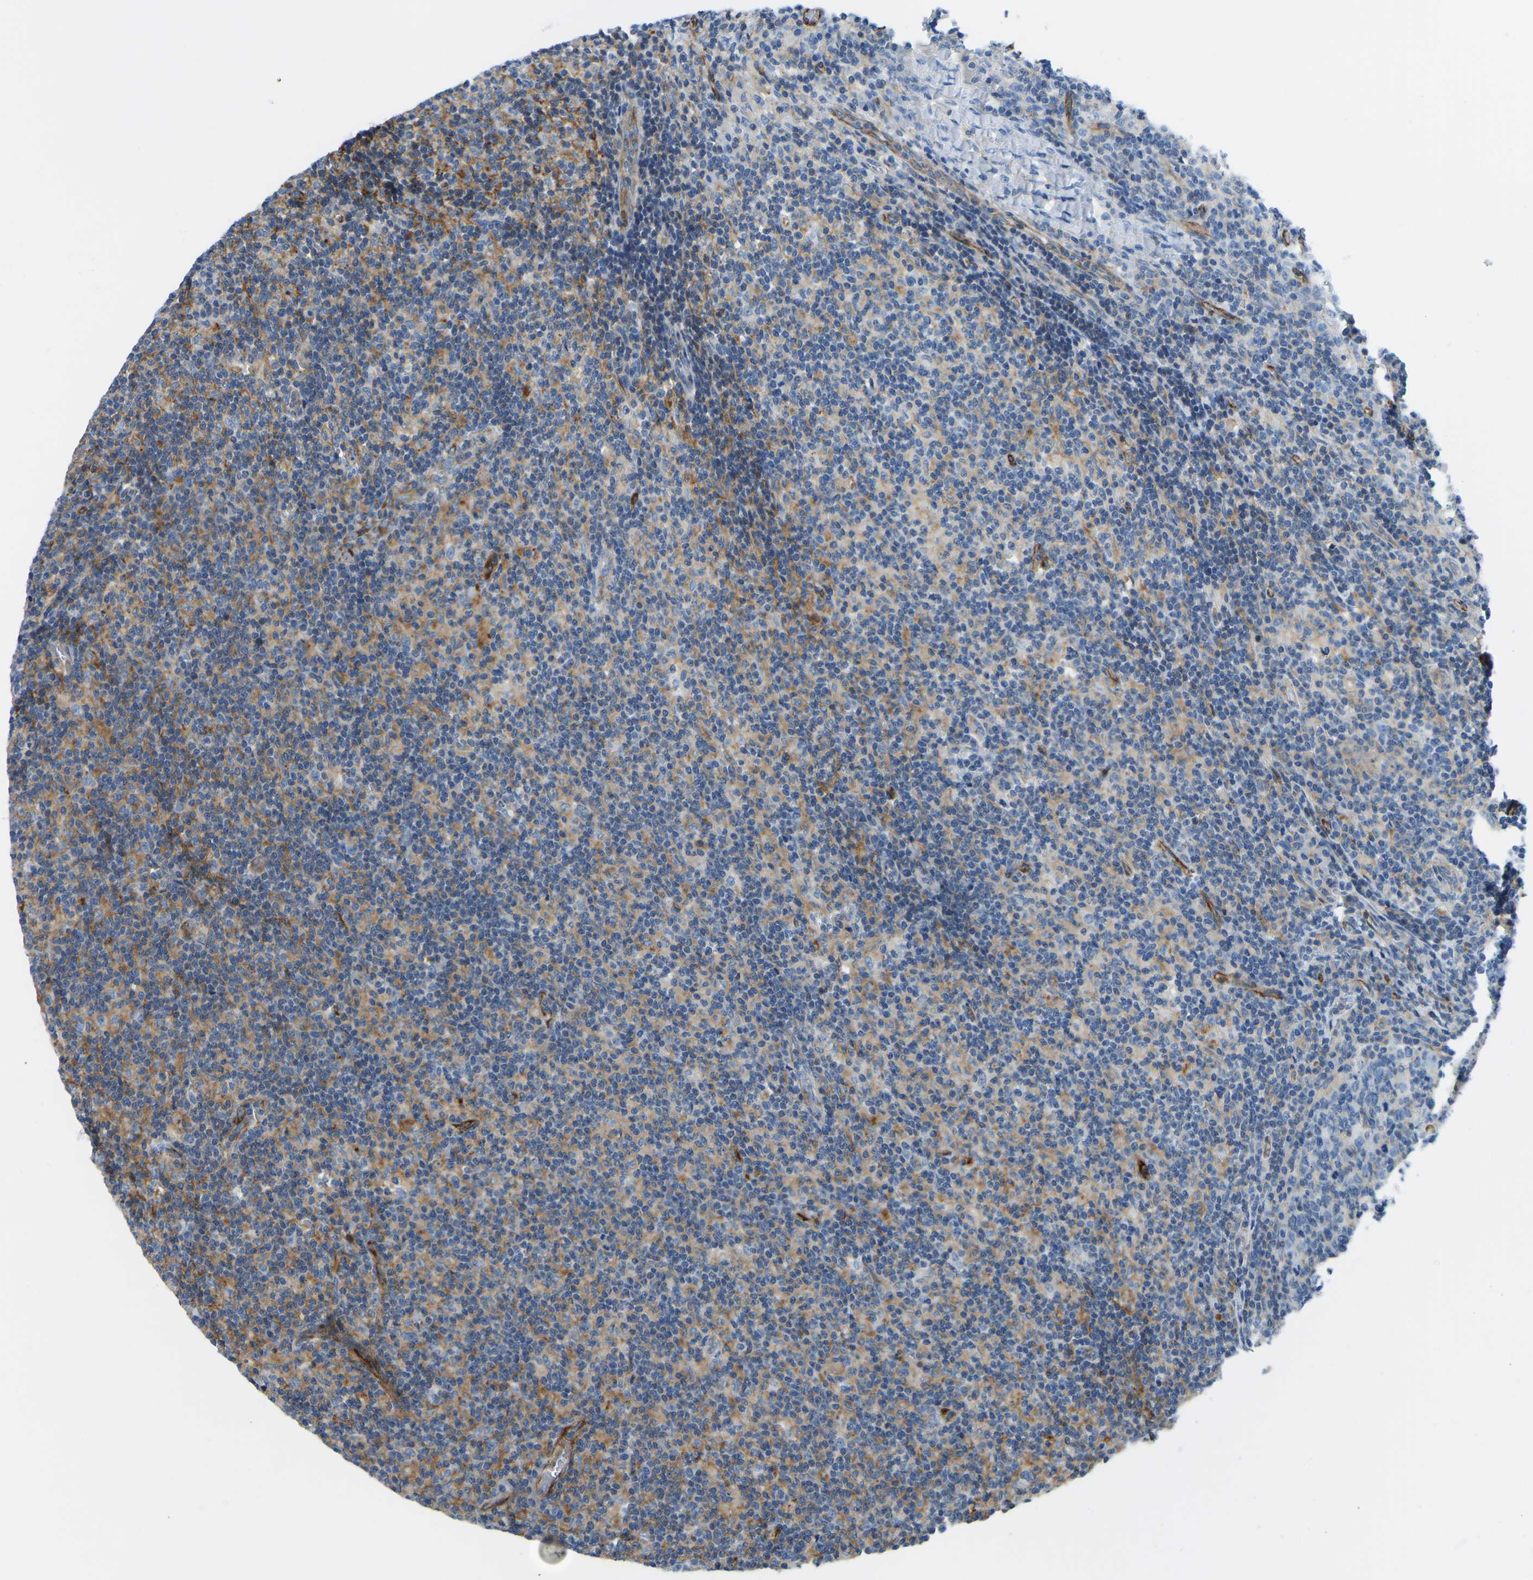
{"staining": {"intensity": "negative", "quantity": "none", "location": "none"}, "tissue": "lymph node", "cell_type": "Germinal center cells", "image_type": "normal", "snomed": [{"axis": "morphology", "description": "Normal tissue, NOS"}, {"axis": "morphology", "description": "Inflammation, NOS"}, {"axis": "topography", "description": "Lymph node"}], "caption": "The micrograph demonstrates no significant positivity in germinal center cells of lymph node.", "gene": "COL15A1", "patient": {"sex": "male", "age": 55}}